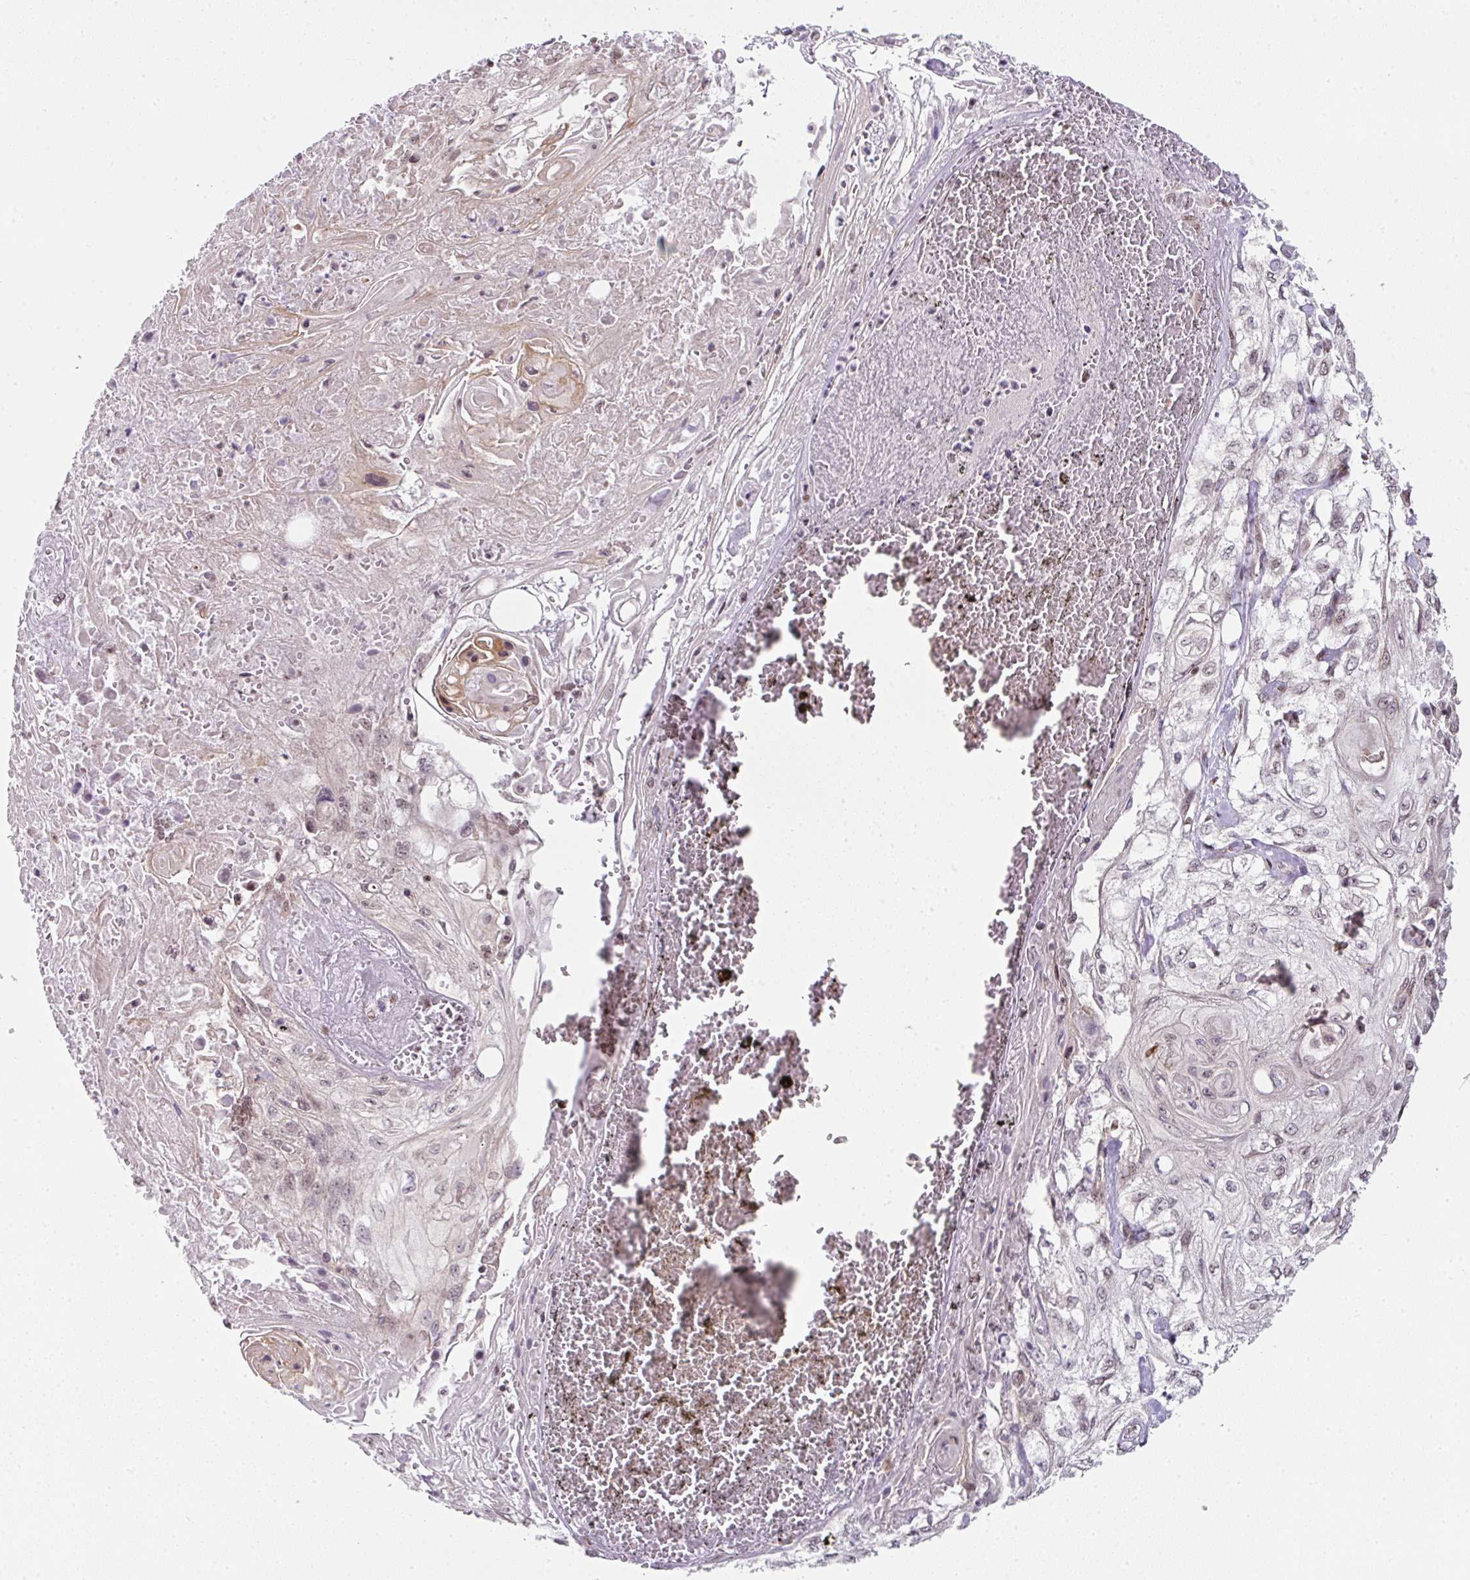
{"staining": {"intensity": "moderate", "quantity": "25%-75%", "location": "nuclear"}, "tissue": "skin cancer", "cell_type": "Tumor cells", "image_type": "cancer", "snomed": [{"axis": "morphology", "description": "Squamous cell carcinoma, NOS"}, {"axis": "morphology", "description": "Squamous cell carcinoma, metastatic, NOS"}, {"axis": "topography", "description": "Skin"}, {"axis": "topography", "description": "Lymph node"}], "caption": "Protein expression analysis of skin squamous cell carcinoma exhibits moderate nuclear staining in approximately 25%-75% of tumor cells.", "gene": "NFYA", "patient": {"sex": "male", "age": 75}}